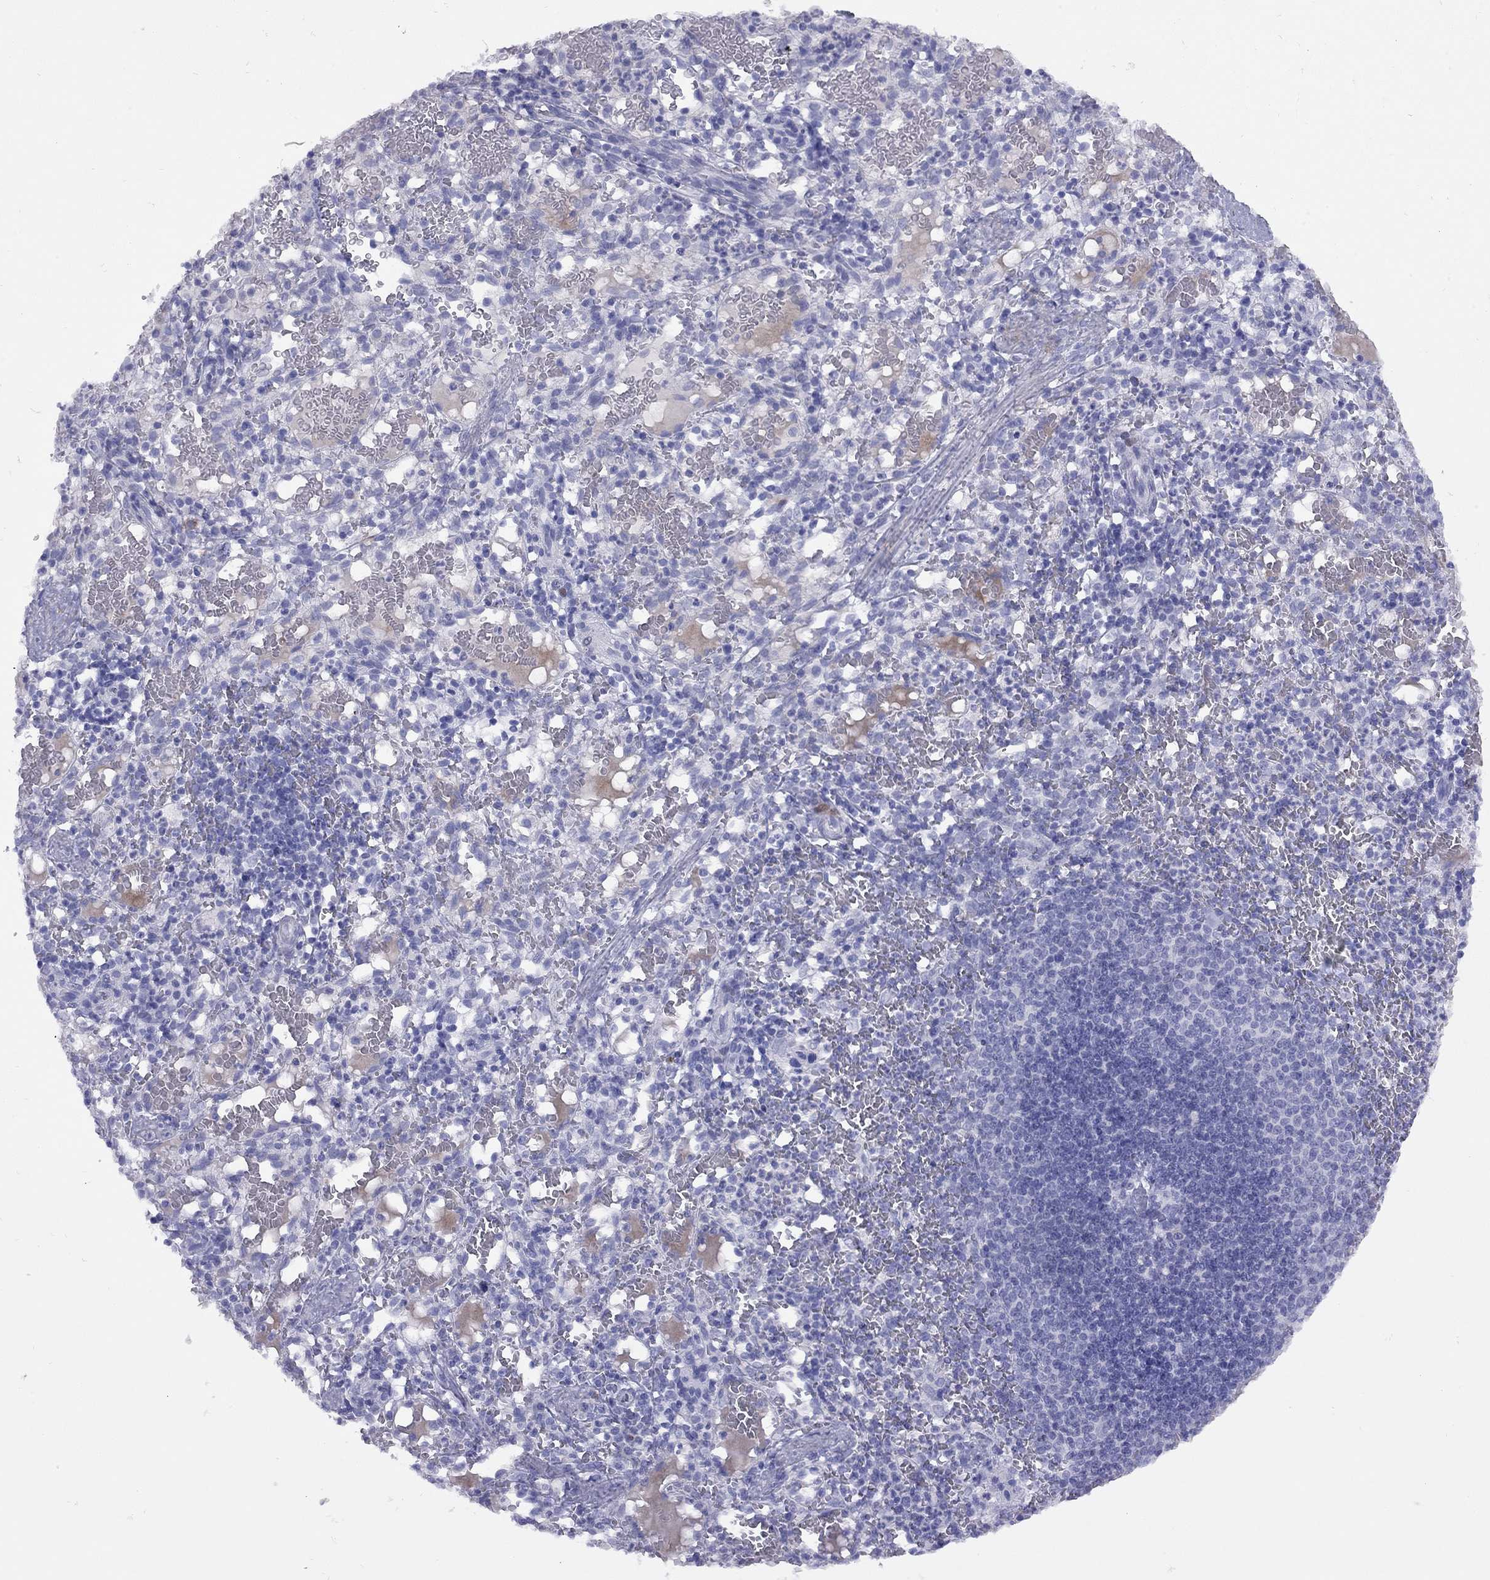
{"staining": {"intensity": "negative", "quantity": "none", "location": "none"}, "tissue": "spleen", "cell_type": "Cells in red pulp", "image_type": "normal", "snomed": [{"axis": "morphology", "description": "Normal tissue, NOS"}, {"axis": "topography", "description": "Spleen"}], "caption": "This is an IHC image of unremarkable spleen. There is no positivity in cells in red pulp.", "gene": "GRIA2", "patient": {"sex": "male", "age": 11}}